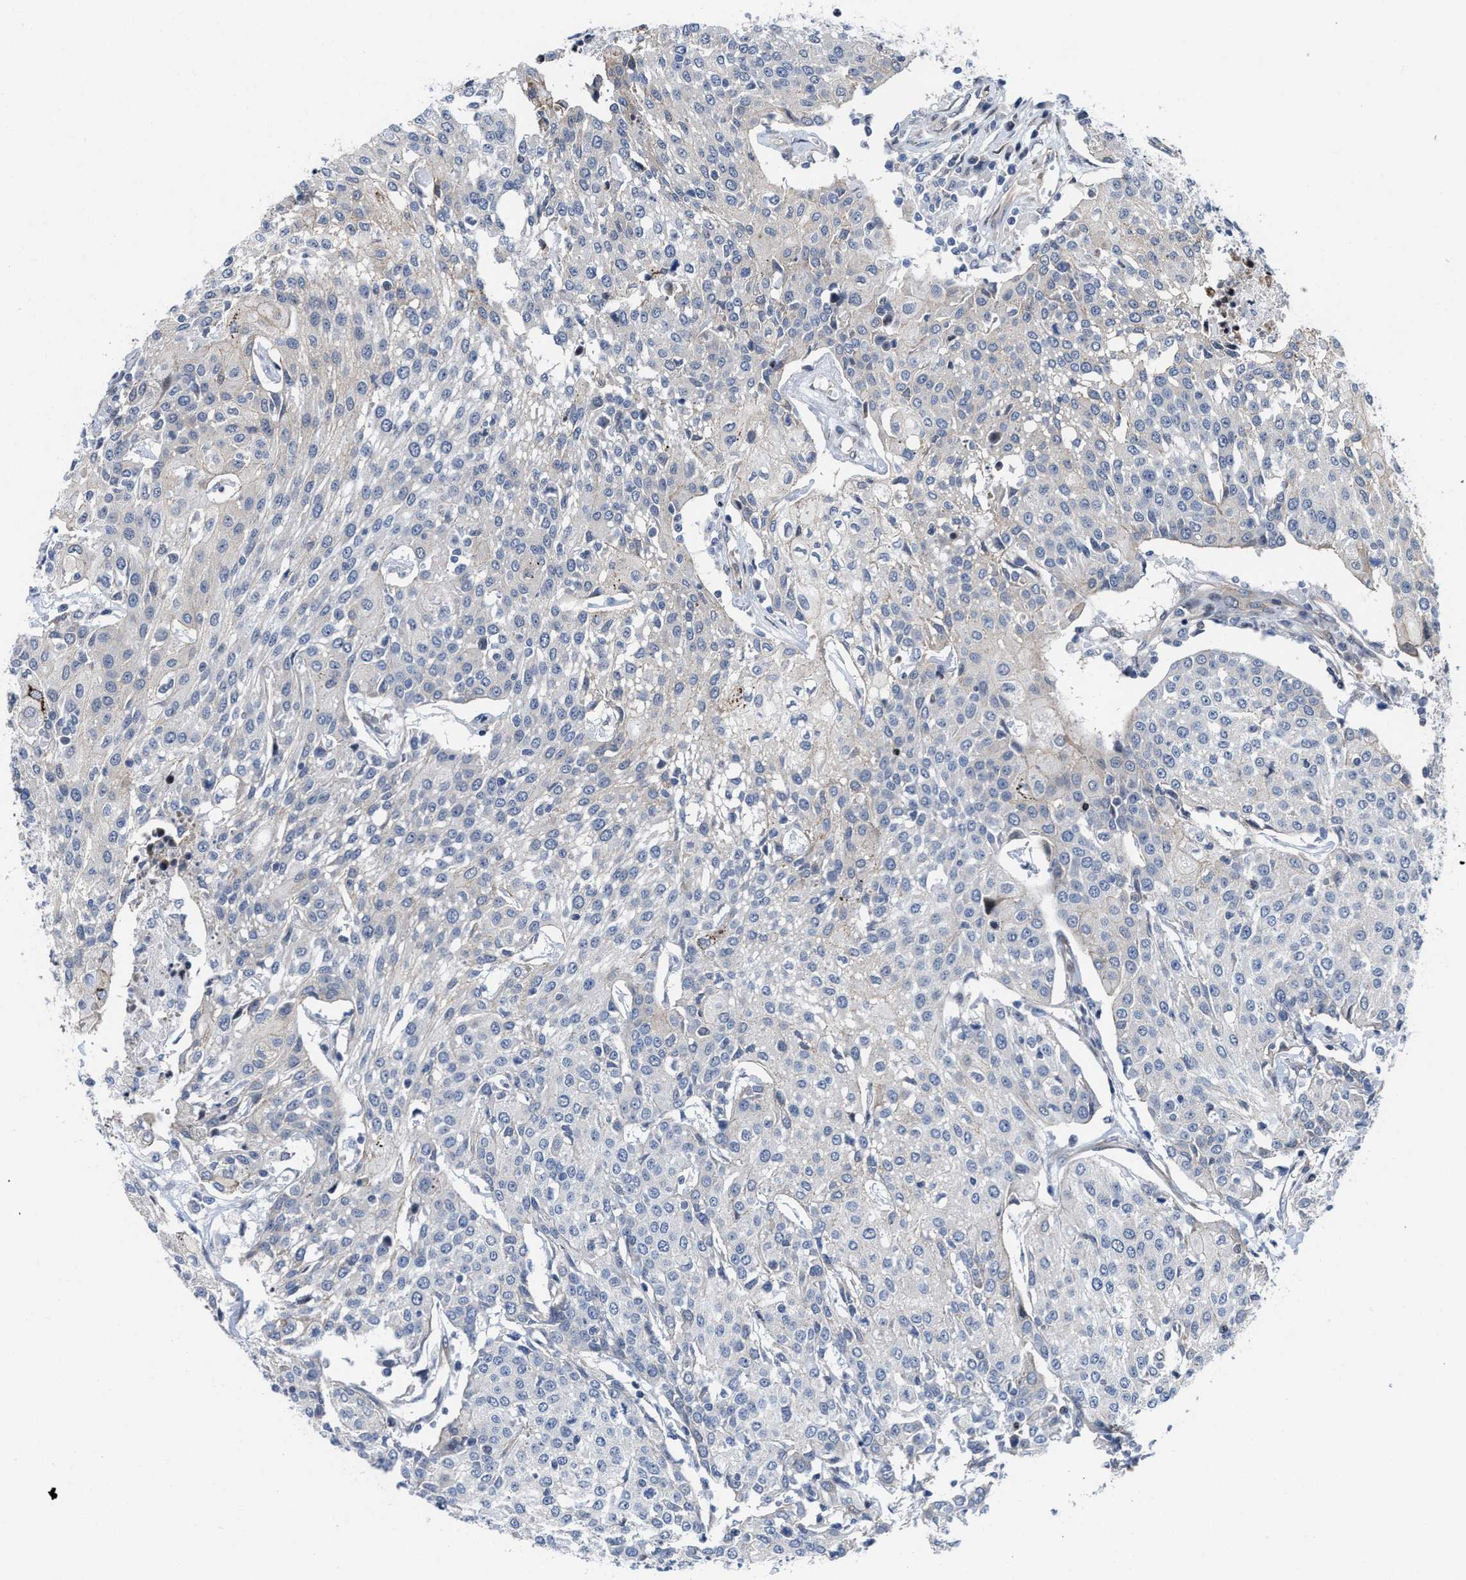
{"staining": {"intensity": "negative", "quantity": "none", "location": "none"}, "tissue": "urothelial cancer", "cell_type": "Tumor cells", "image_type": "cancer", "snomed": [{"axis": "morphology", "description": "Urothelial carcinoma, High grade"}, {"axis": "topography", "description": "Urinary bladder"}], "caption": "Urothelial cancer was stained to show a protein in brown. There is no significant staining in tumor cells. The staining is performed using DAB brown chromogen with nuclei counter-stained in using hematoxylin.", "gene": "TGFB1I1", "patient": {"sex": "female", "age": 85}}